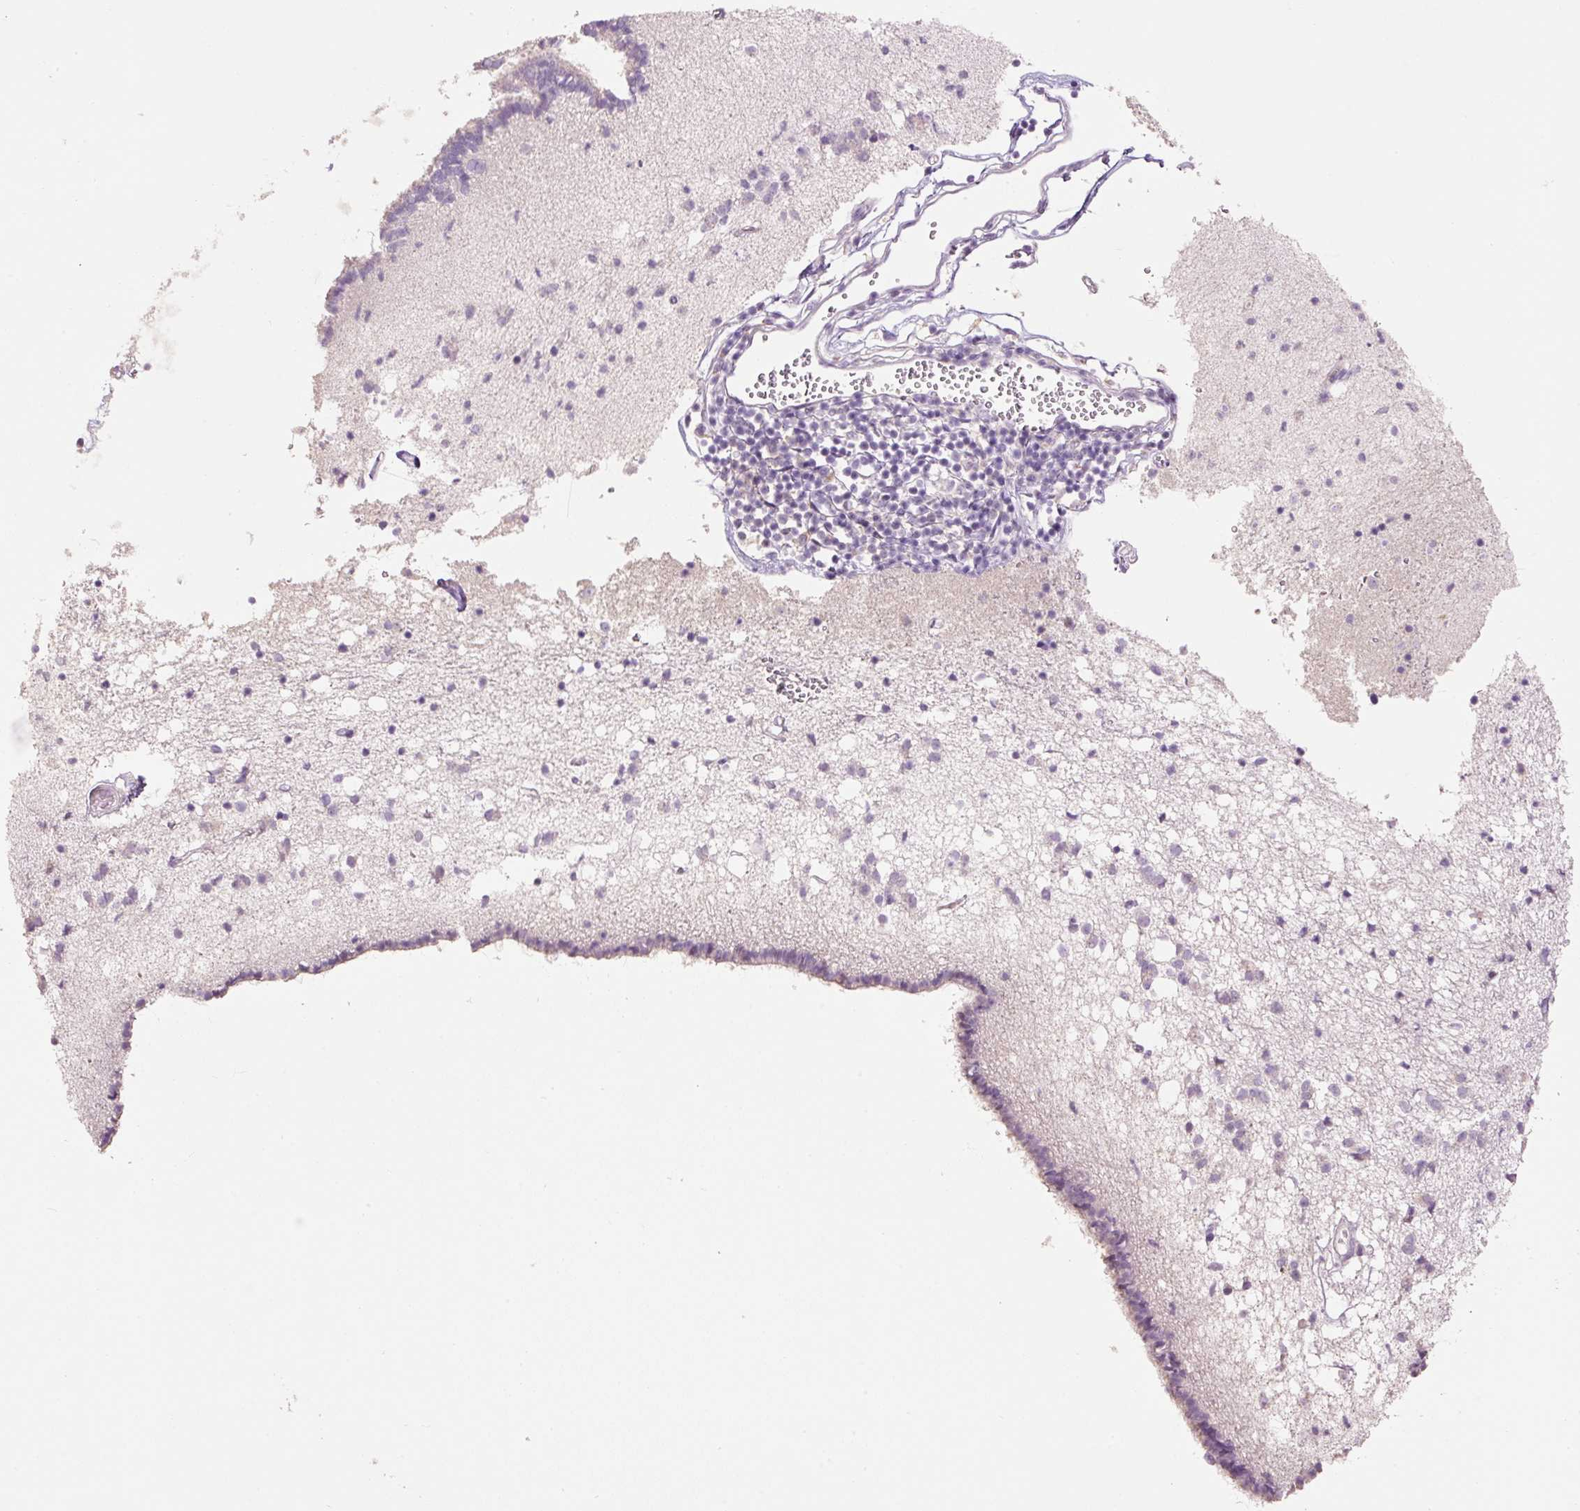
{"staining": {"intensity": "negative", "quantity": "none", "location": "none"}, "tissue": "caudate", "cell_type": "Glial cells", "image_type": "normal", "snomed": [{"axis": "morphology", "description": "Normal tissue, NOS"}, {"axis": "topography", "description": "Lateral ventricle wall"}], "caption": "This photomicrograph is of unremarkable caudate stained with immunohistochemistry (IHC) to label a protein in brown with the nuclei are counter-stained blue. There is no positivity in glial cells. (DAB immunohistochemistry visualized using brightfield microscopy, high magnification).", "gene": "HAX1", "patient": {"sex": "male", "age": 58}}